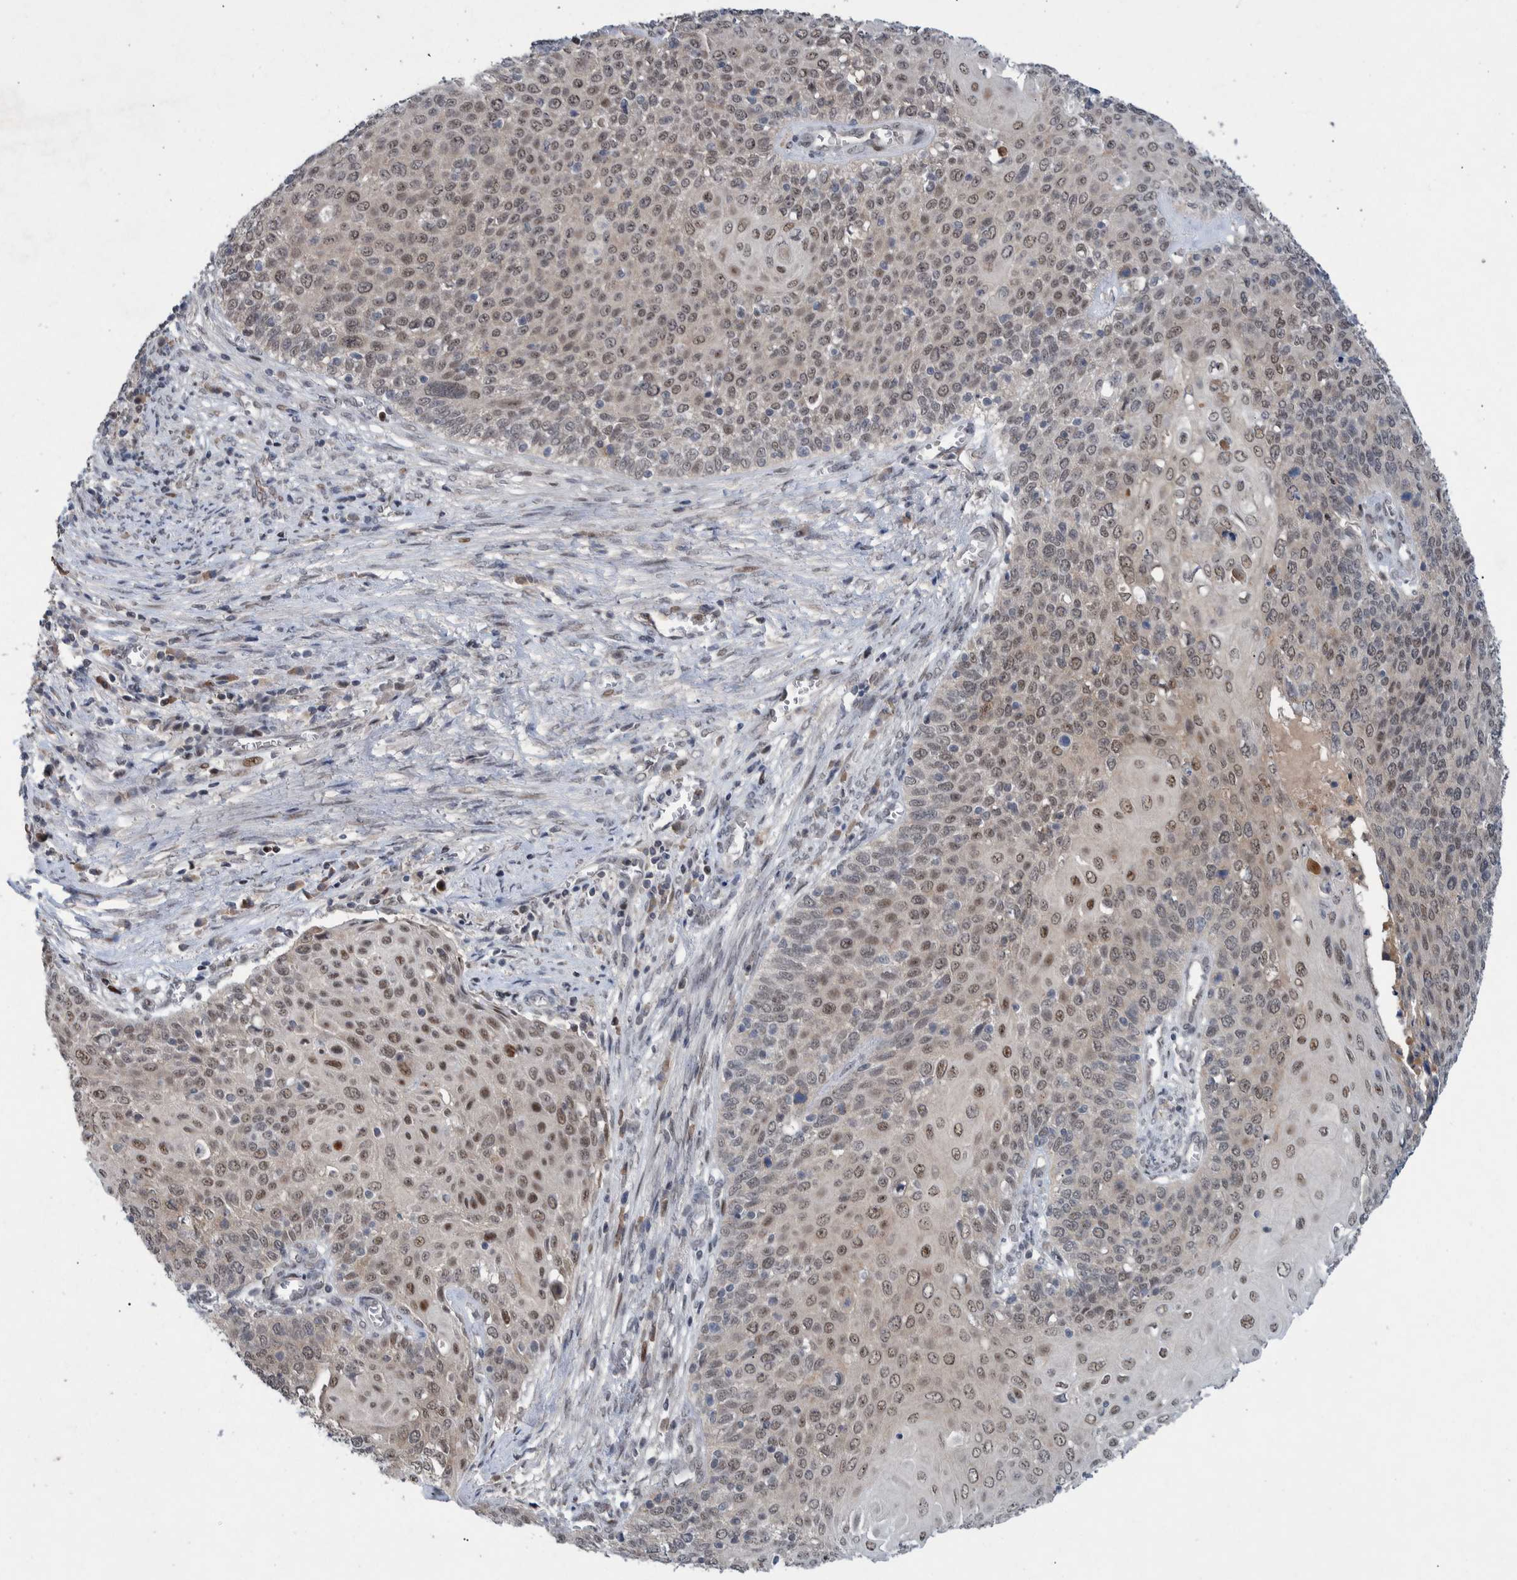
{"staining": {"intensity": "weak", "quantity": ">75%", "location": "nuclear"}, "tissue": "cervical cancer", "cell_type": "Tumor cells", "image_type": "cancer", "snomed": [{"axis": "morphology", "description": "Squamous cell carcinoma, NOS"}, {"axis": "topography", "description": "Cervix"}], "caption": "Immunohistochemical staining of human cervical cancer shows weak nuclear protein expression in approximately >75% of tumor cells.", "gene": "ESRP1", "patient": {"sex": "female", "age": 39}}